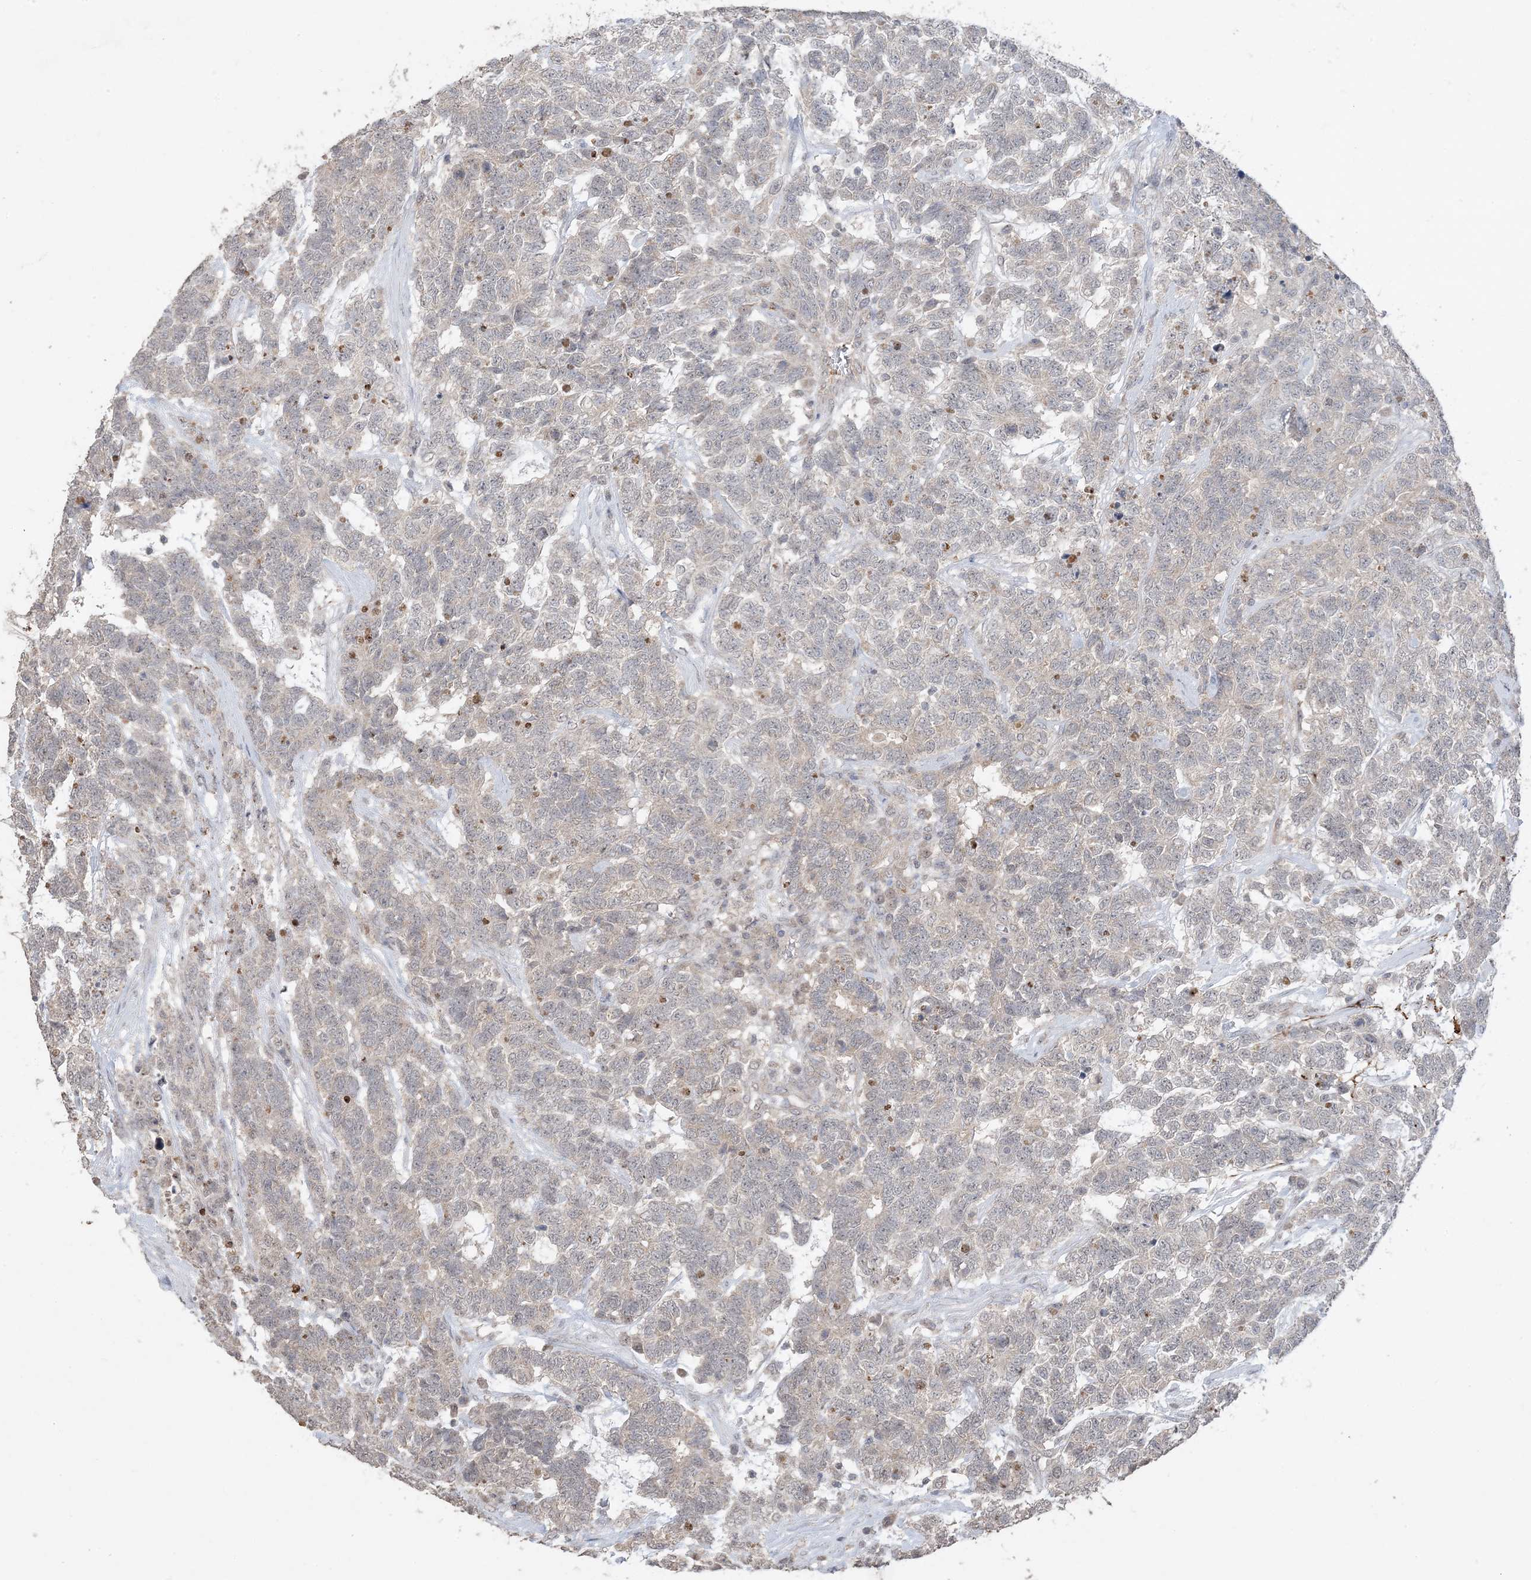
{"staining": {"intensity": "negative", "quantity": "none", "location": "none"}, "tissue": "testis cancer", "cell_type": "Tumor cells", "image_type": "cancer", "snomed": [{"axis": "morphology", "description": "Carcinoma, Embryonal, NOS"}, {"axis": "topography", "description": "Testis"}], "caption": "IHC of testis embryonal carcinoma shows no expression in tumor cells. (Brightfield microscopy of DAB (3,3'-diaminobenzidine) immunohistochemistry at high magnification).", "gene": "XRN1", "patient": {"sex": "male", "age": 26}}